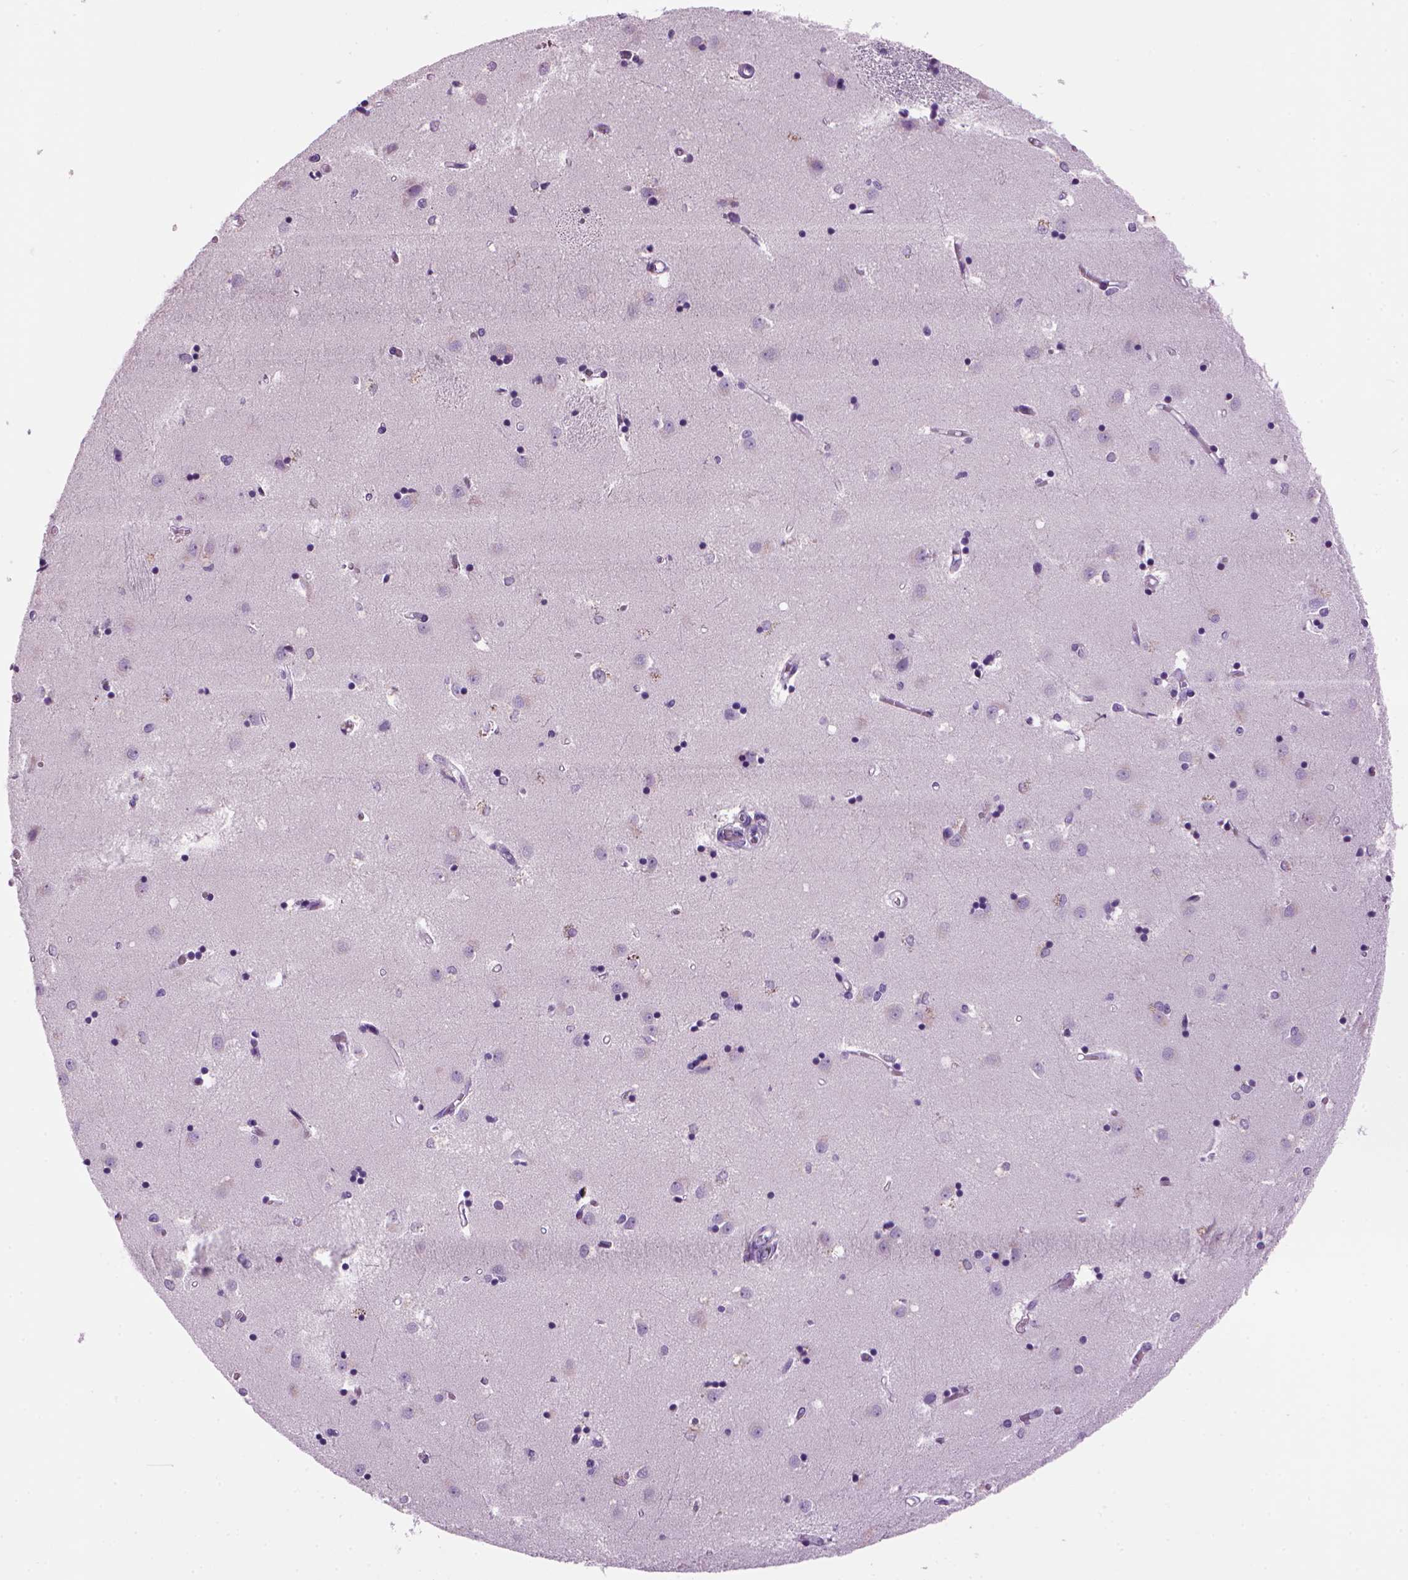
{"staining": {"intensity": "negative", "quantity": "none", "location": "none"}, "tissue": "caudate", "cell_type": "Glial cells", "image_type": "normal", "snomed": [{"axis": "morphology", "description": "Normal tissue, NOS"}, {"axis": "topography", "description": "Lateral ventricle wall"}], "caption": "Glial cells are negative for protein expression in normal human caudate. The staining is performed using DAB (3,3'-diaminobenzidine) brown chromogen with nuclei counter-stained in using hematoxylin.", "gene": "MZB1", "patient": {"sex": "male", "age": 54}}